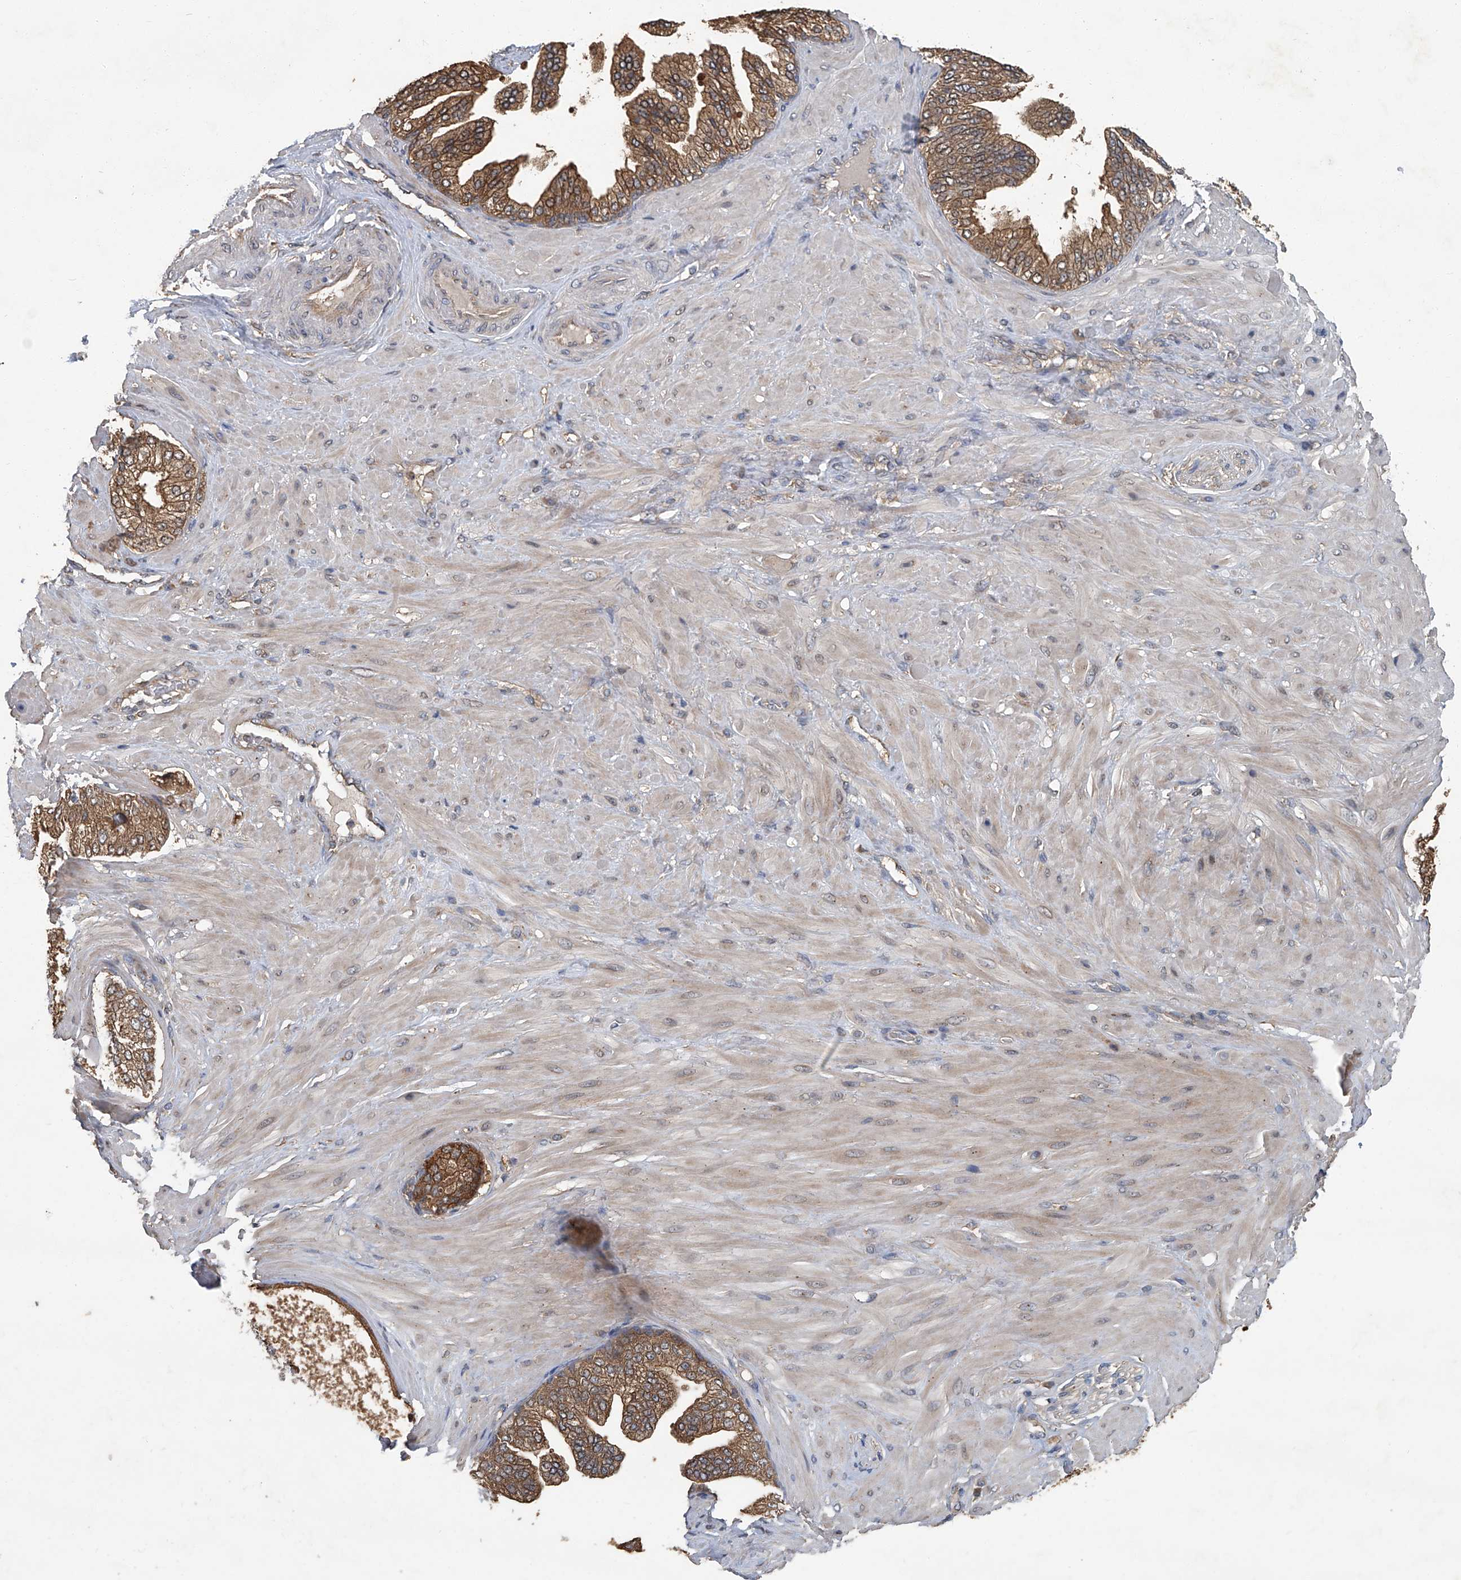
{"staining": {"intensity": "negative", "quantity": "none", "location": "none"}, "tissue": "adipose tissue", "cell_type": "Adipocytes", "image_type": "normal", "snomed": [{"axis": "morphology", "description": "Normal tissue, NOS"}, {"axis": "morphology", "description": "Adenocarcinoma, Low grade"}, {"axis": "topography", "description": "Prostate"}, {"axis": "topography", "description": "Peripheral nerve tissue"}], "caption": "High power microscopy histopathology image of an immunohistochemistry (IHC) histopathology image of normal adipose tissue, revealing no significant staining in adipocytes. The staining was performed using DAB (3,3'-diaminobenzidine) to visualize the protein expression in brown, while the nuclei were stained in blue with hematoxylin (Magnification: 20x).", "gene": "ANKRD34A", "patient": {"sex": "male", "age": 63}}